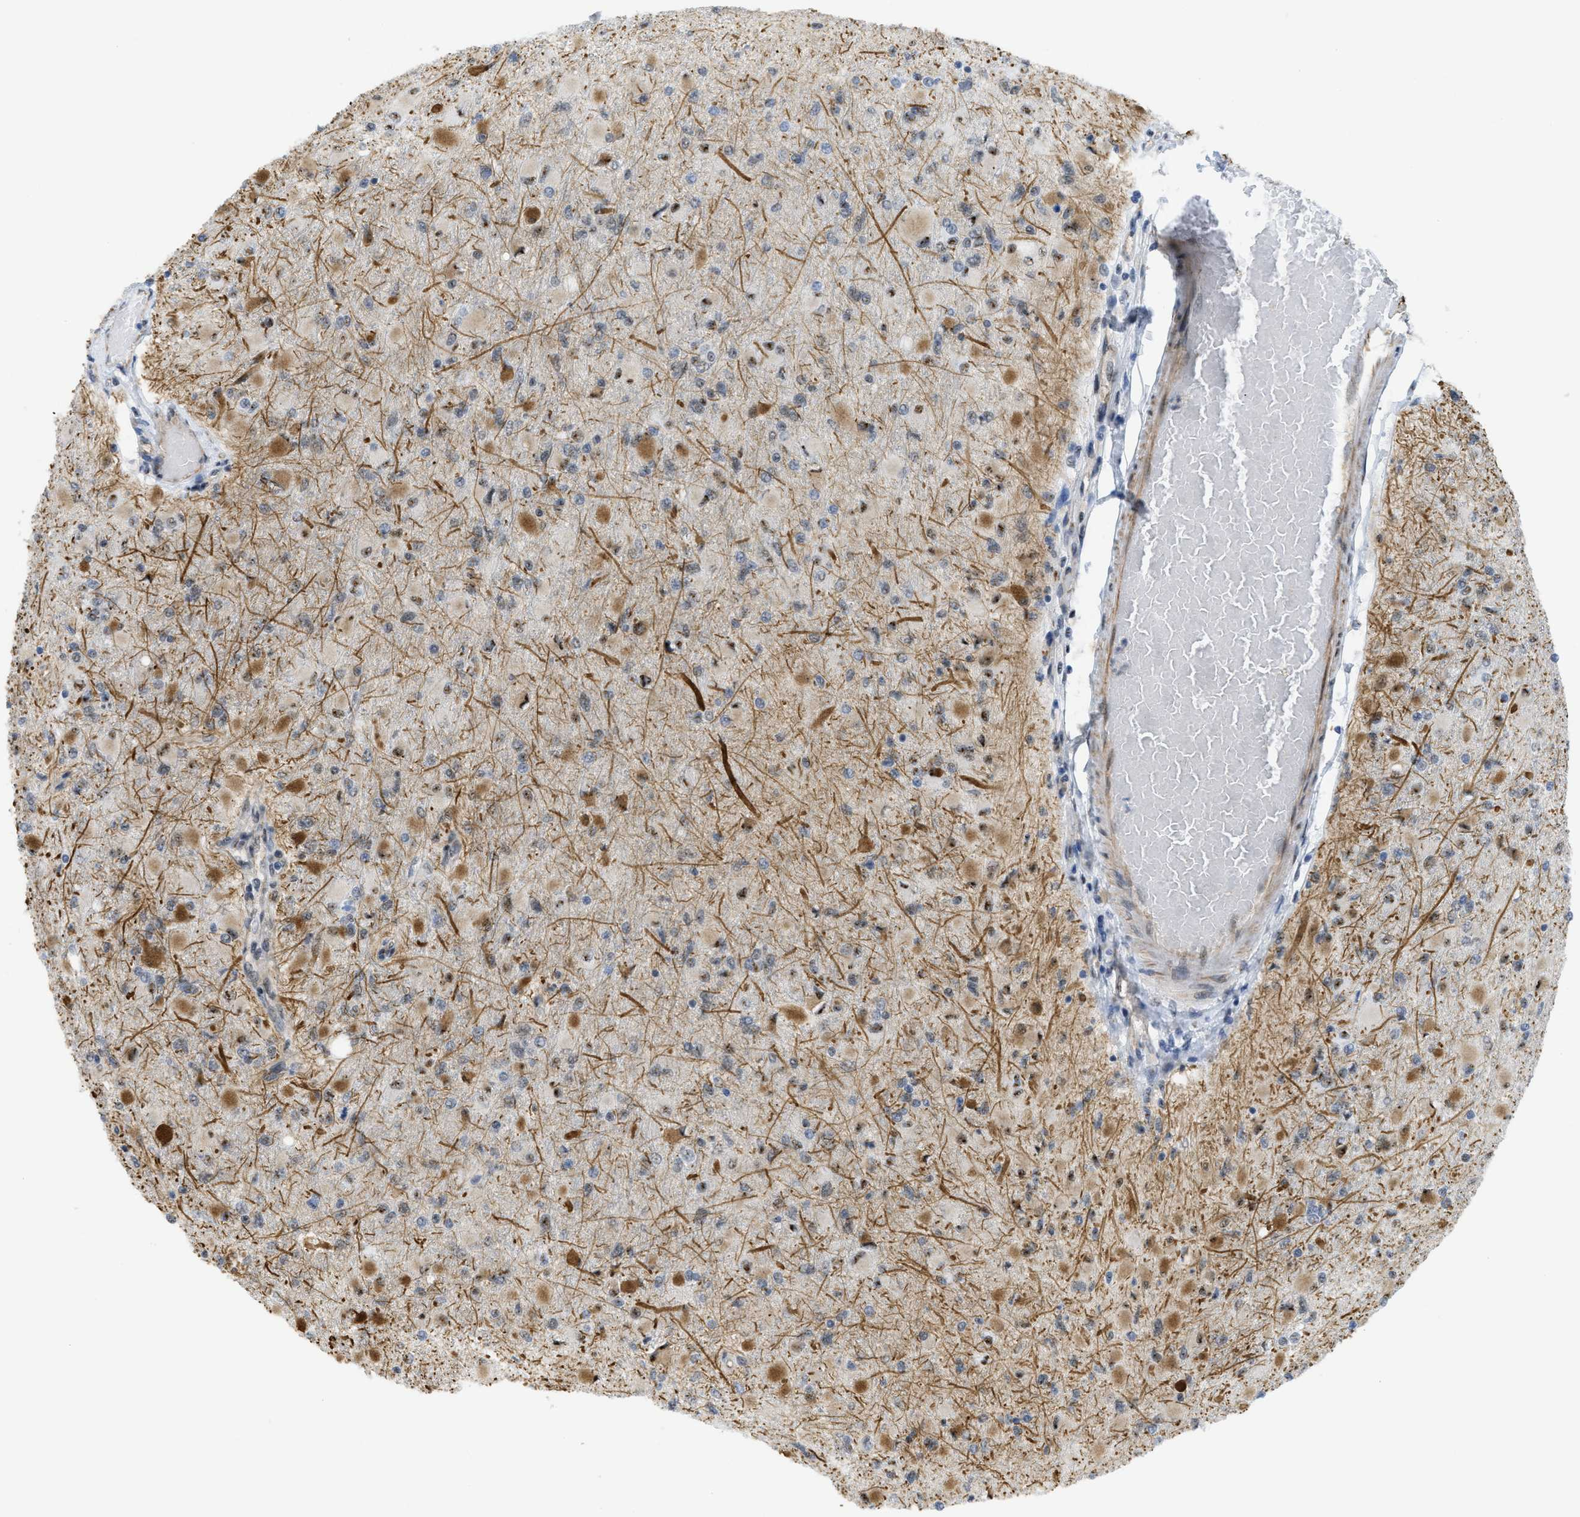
{"staining": {"intensity": "moderate", "quantity": "<25%", "location": "cytoplasmic/membranous"}, "tissue": "glioma", "cell_type": "Tumor cells", "image_type": "cancer", "snomed": [{"axis": "morphology", "description": "Glioma, malignant, High grade"}, {"axis": "topography", "description": "Cerebral cortex"}], "caption": "Immunohistochemical staining of human glioma exhibits moderate cytoplasmic/membranous protein expression in about <25% of tumor cells.", "gene": "LRRC8B", "patient": {"sex": "female", "age": 36}}